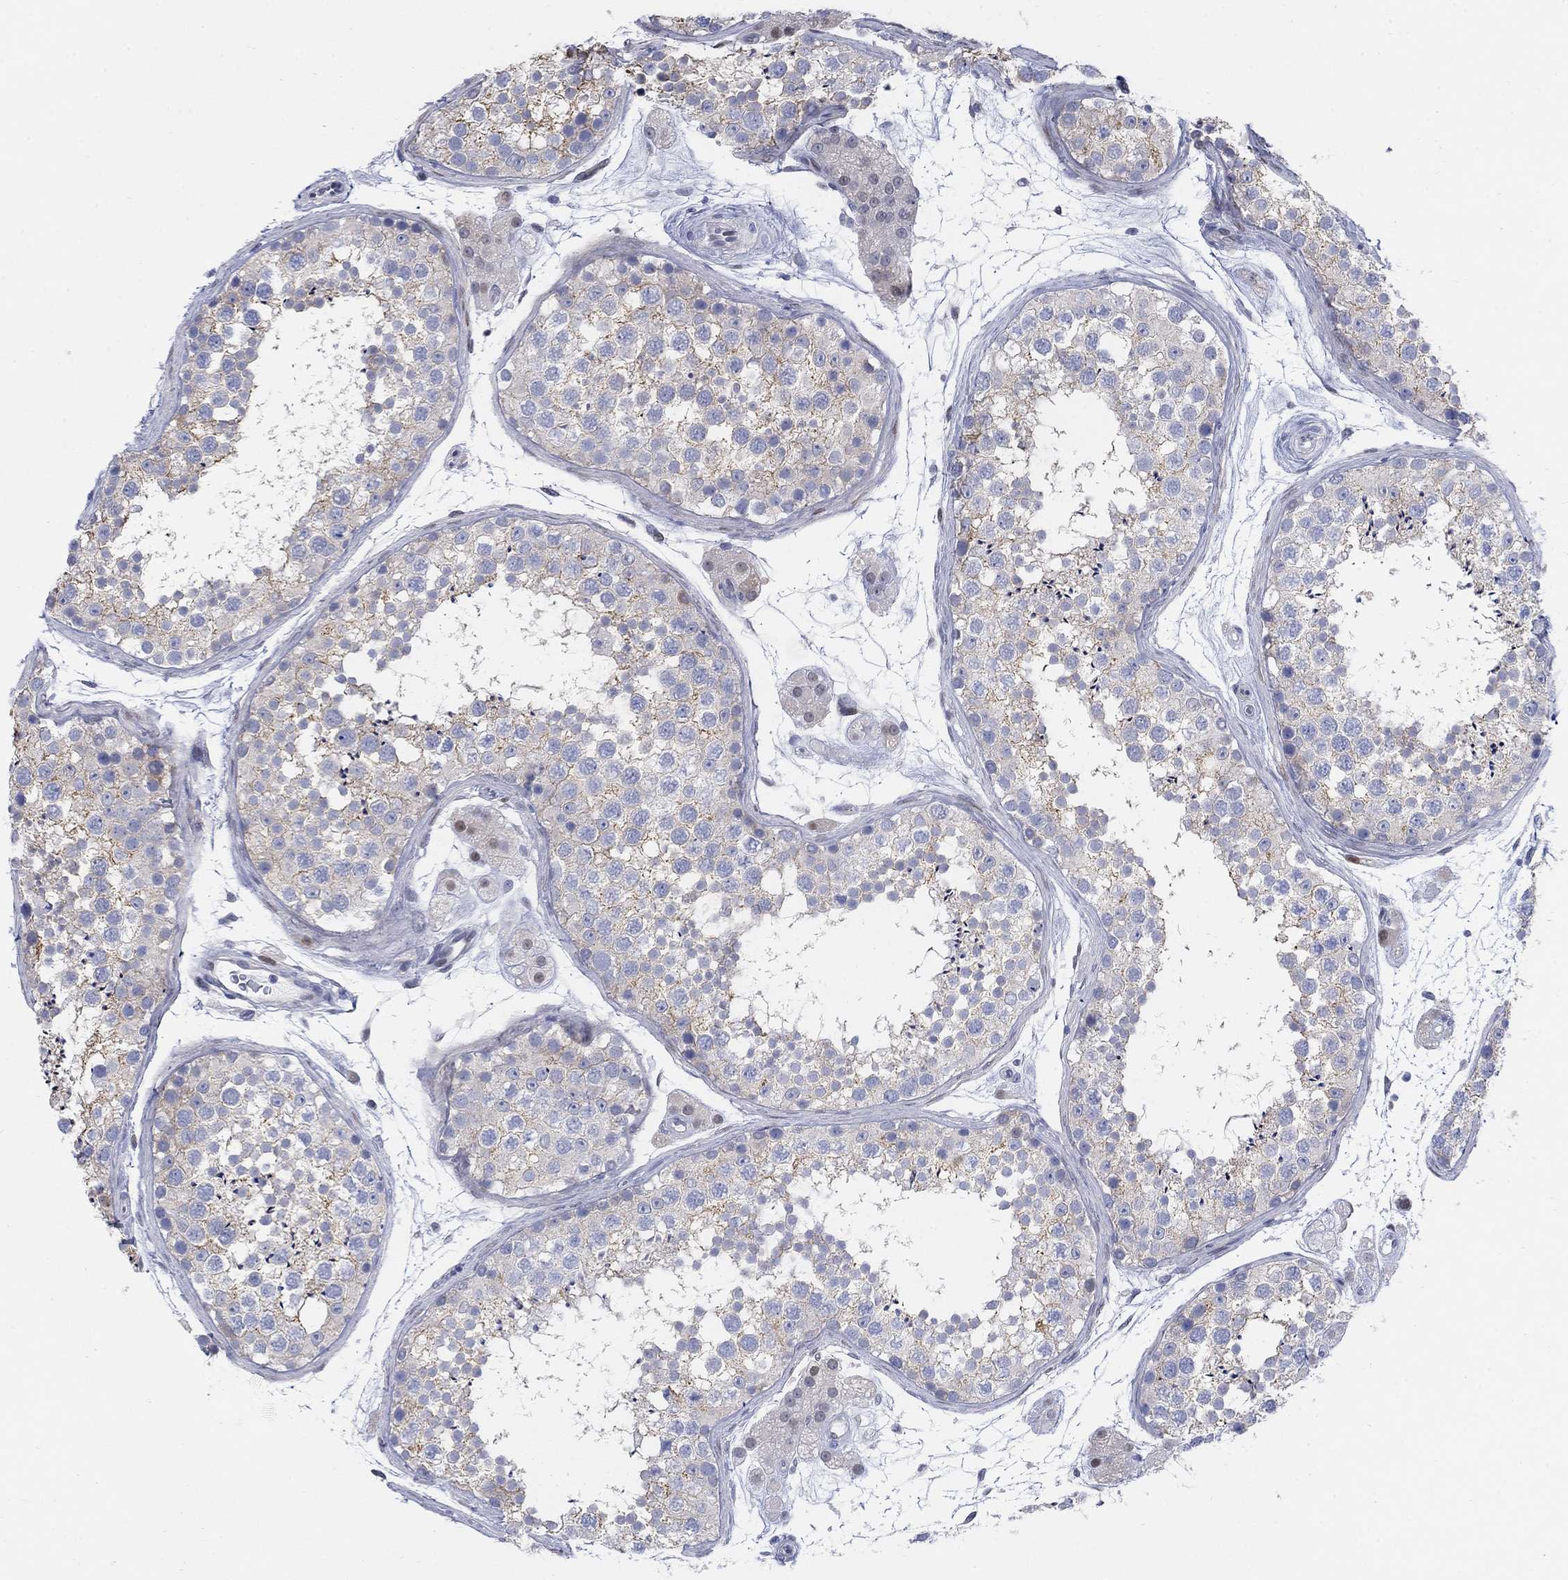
{"staining": {"intensity": "moderate", "quantity": "25%-75%", "location": "cytoplasmic/membranous"}, "tissue": "testis", "cell_type": "Cells in seminiferous ducts", "image_type": "normal", "snomed": [{"axis": "morphology", "description": "Normal tissue, NOS"}, {"axis": "topography", "description": "Testis"}], "caption": "DAB (3,3'-diaminobenzidine) immunohistochemical staining of benign testis reveals moderate cytoplasmic/membranous protein expression in approximately 25%-75% of cells in seminiferous ducts. Using DAB (brown) and hematoxylin (blue) stains, captured at high magnification using brightfield microscopy.", "gene": "MYO3A", "patient": {"sex": "male", "age": 41}}